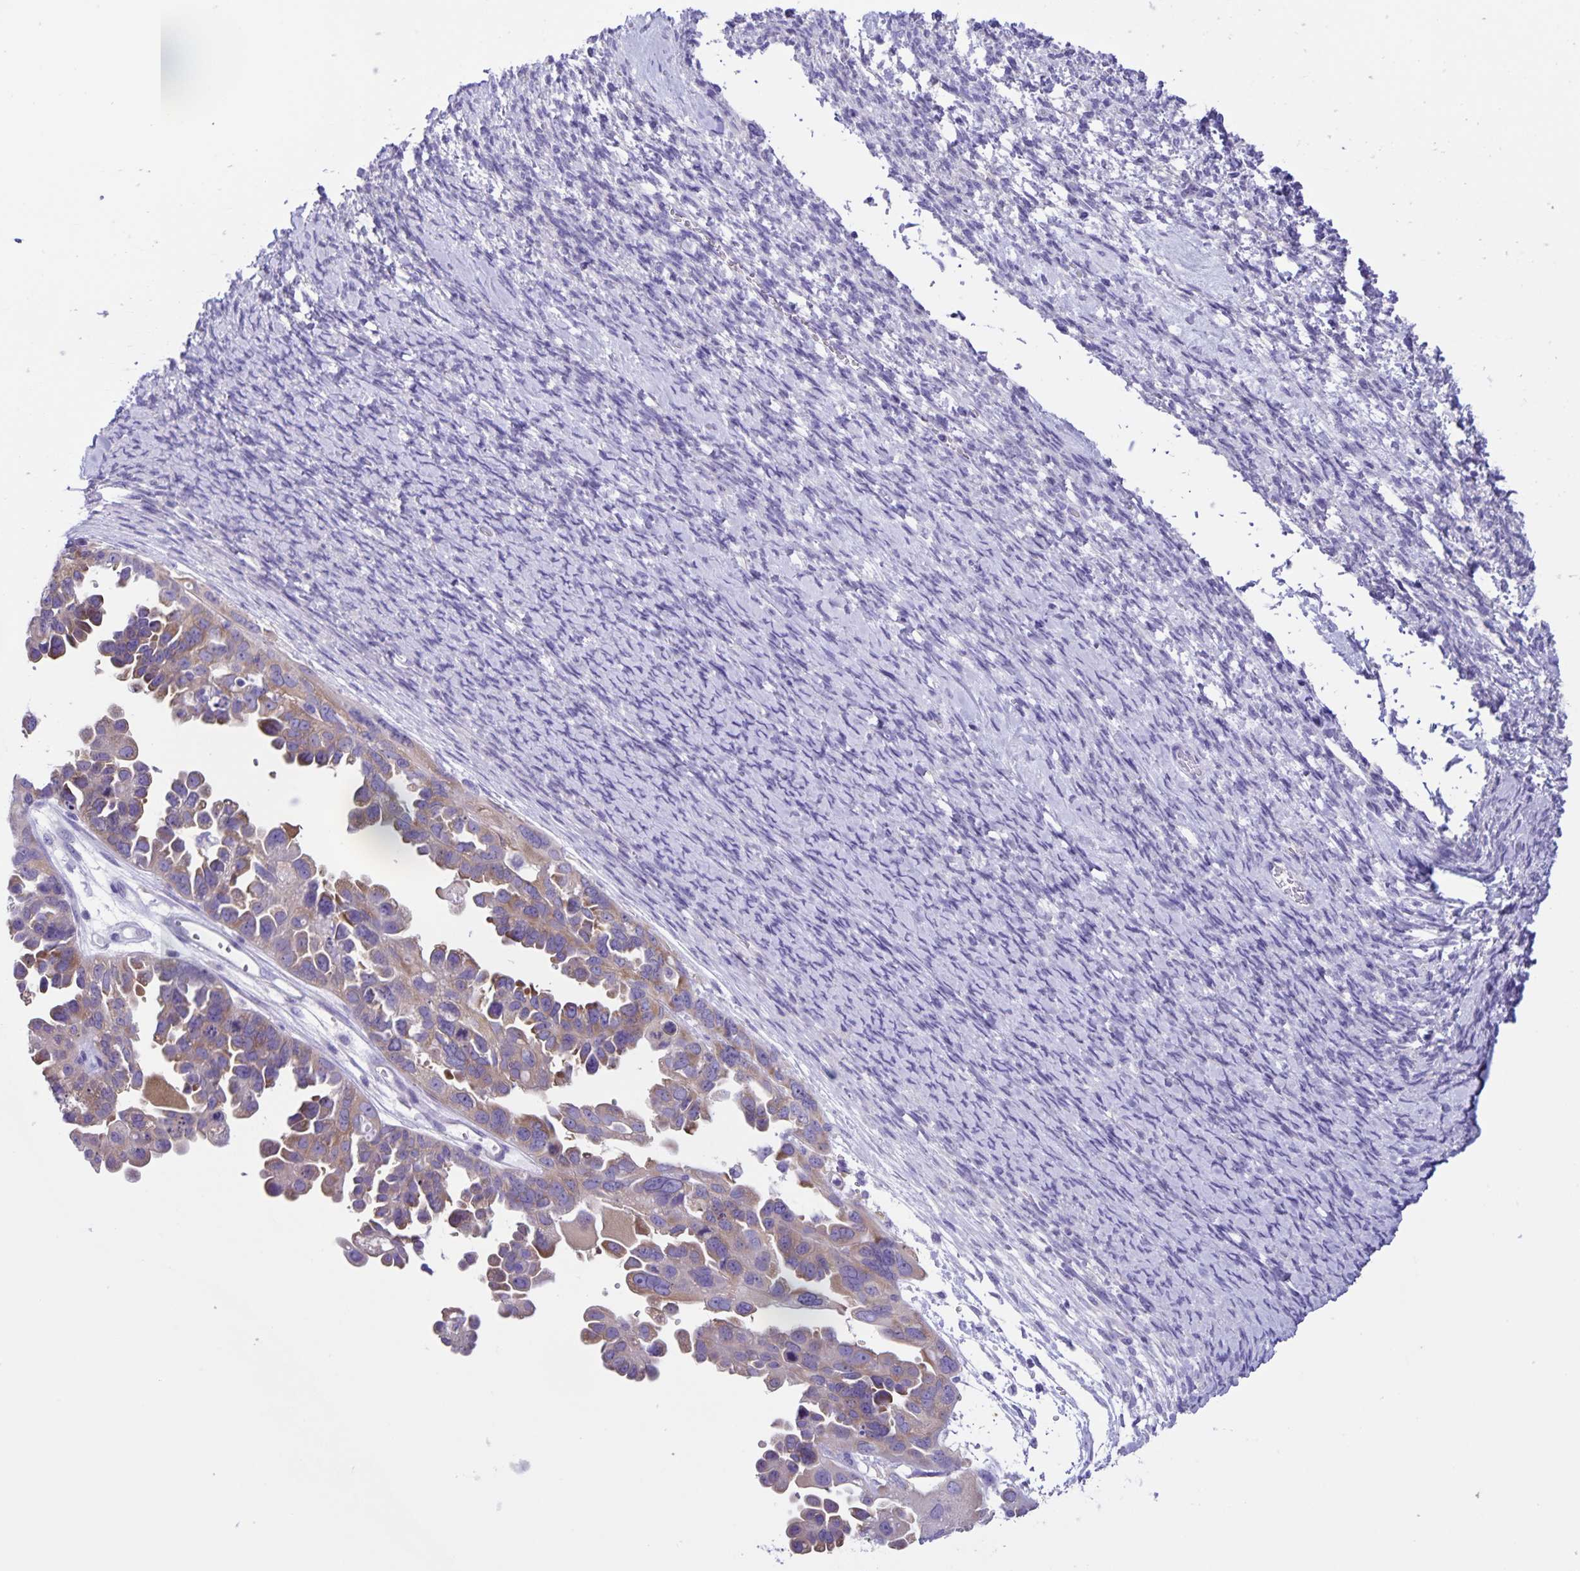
{"staining": {"intensity": "weak", "quantity": ">75%", "location": "cytoplasmic/membranous"}, "tissue": "ovarian cancer", "cell_type": "Tumor cells", "image_type": "cancer", "snomed": [{"axis": "morphology", "description": "Cystadenocarcinoma, serous, NOS"}, {"axis": "topography", "description": "Ovary"}], "caption": "Tumor cells display weak cytoplasmic/membranous expression in about >75% of cells in ovarian cancer.", "gene": "CAPSL", "patient": {"sex": "female", "age": 53}}